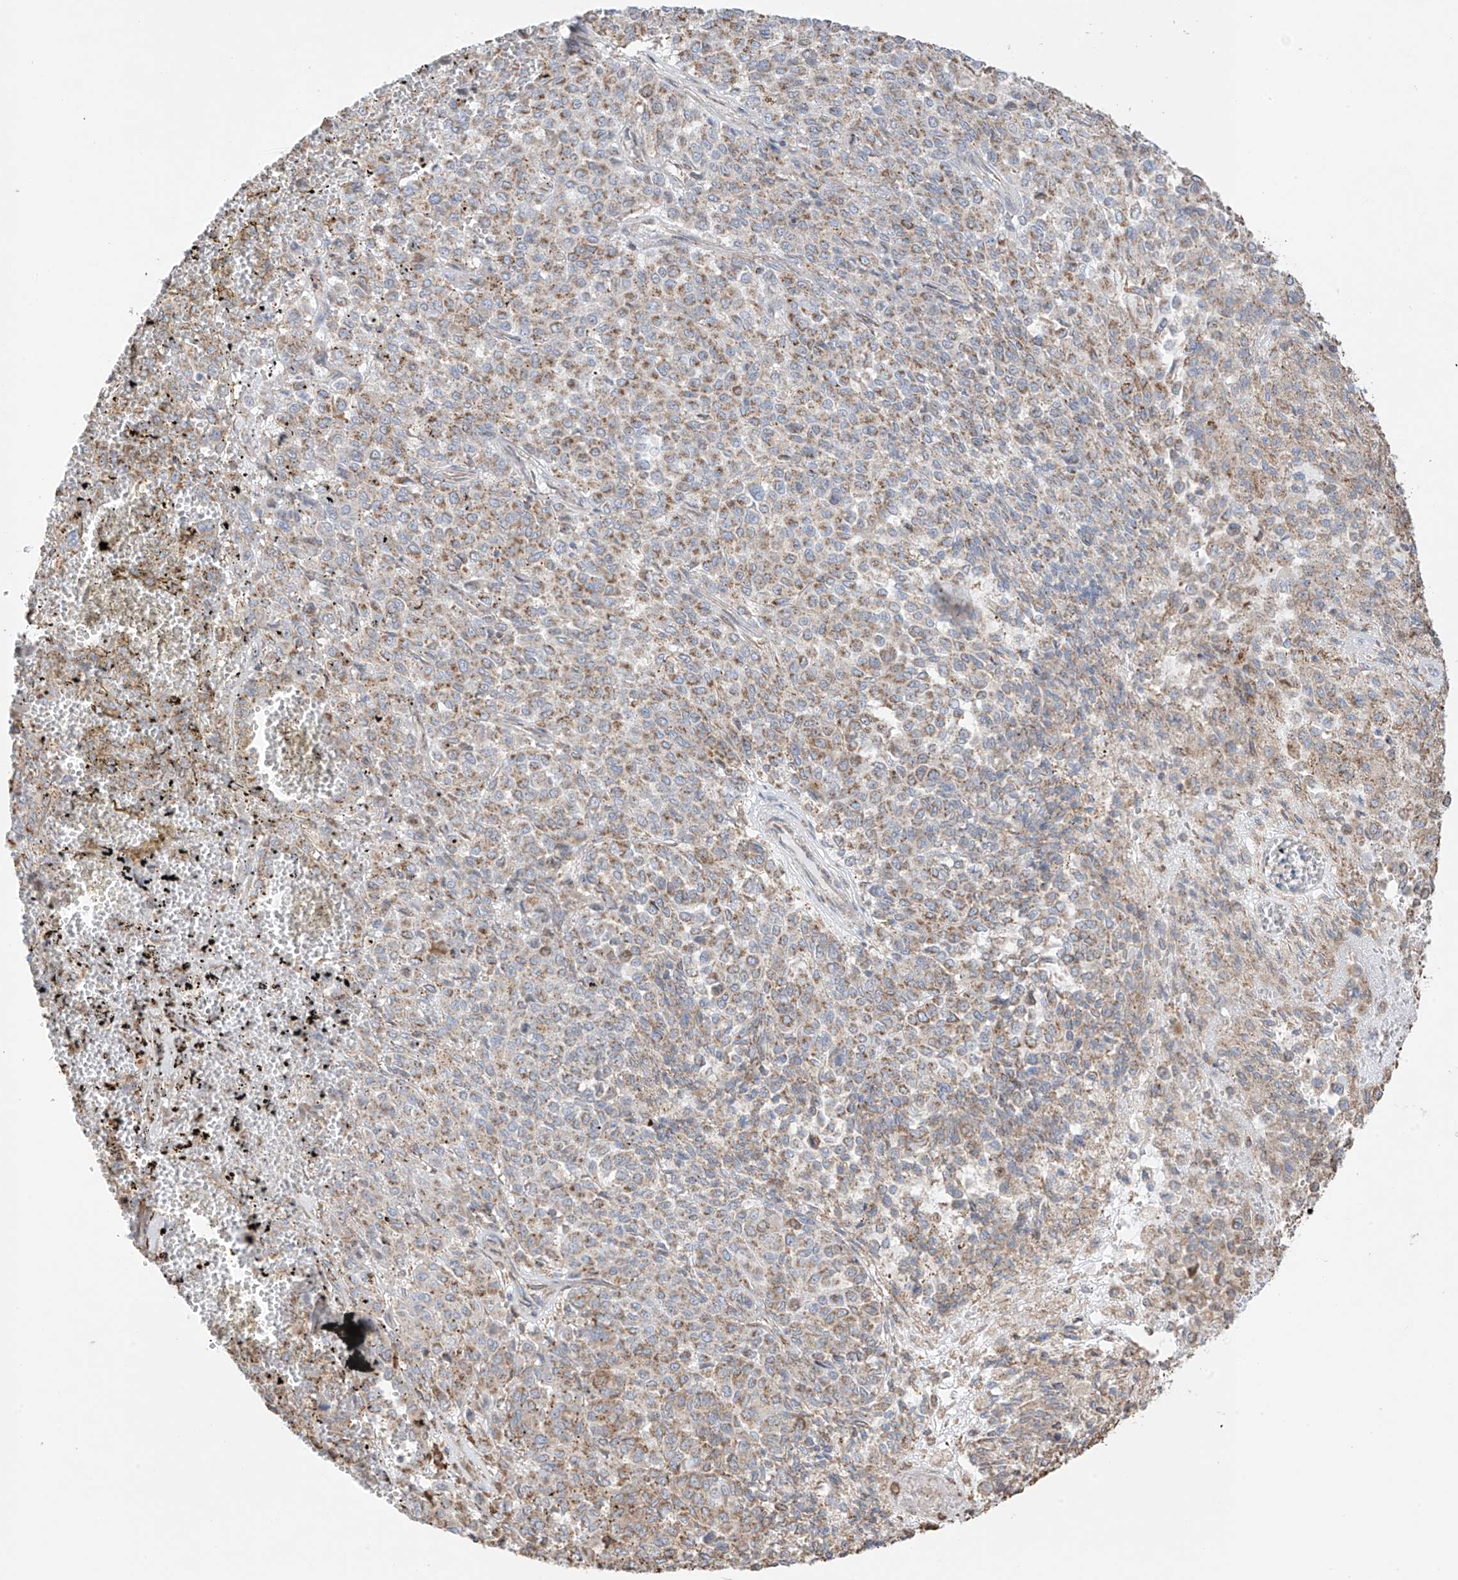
{"staining": {"intensity": "moderate", "quantity": ">75%", "location": "cytoplasmic/membranous"}, "tissue": "melanoma", "cell_type": "Tumor cells", "image_type": "cancer", "snomed": [{"axis": "morphology", "description": "Malignant melanoma, Metastatic site"}, {"axis": "topography", "description": "Pancreas"}], "caption": "This is an image of immunohistochemistry staining of malignant melanoma (metastatic site), which shows moderate staining in the cytoplasmic/membranous of tumor cells.", "gene": "XKR3", "patient": {"sex": "female", "age": 30}}